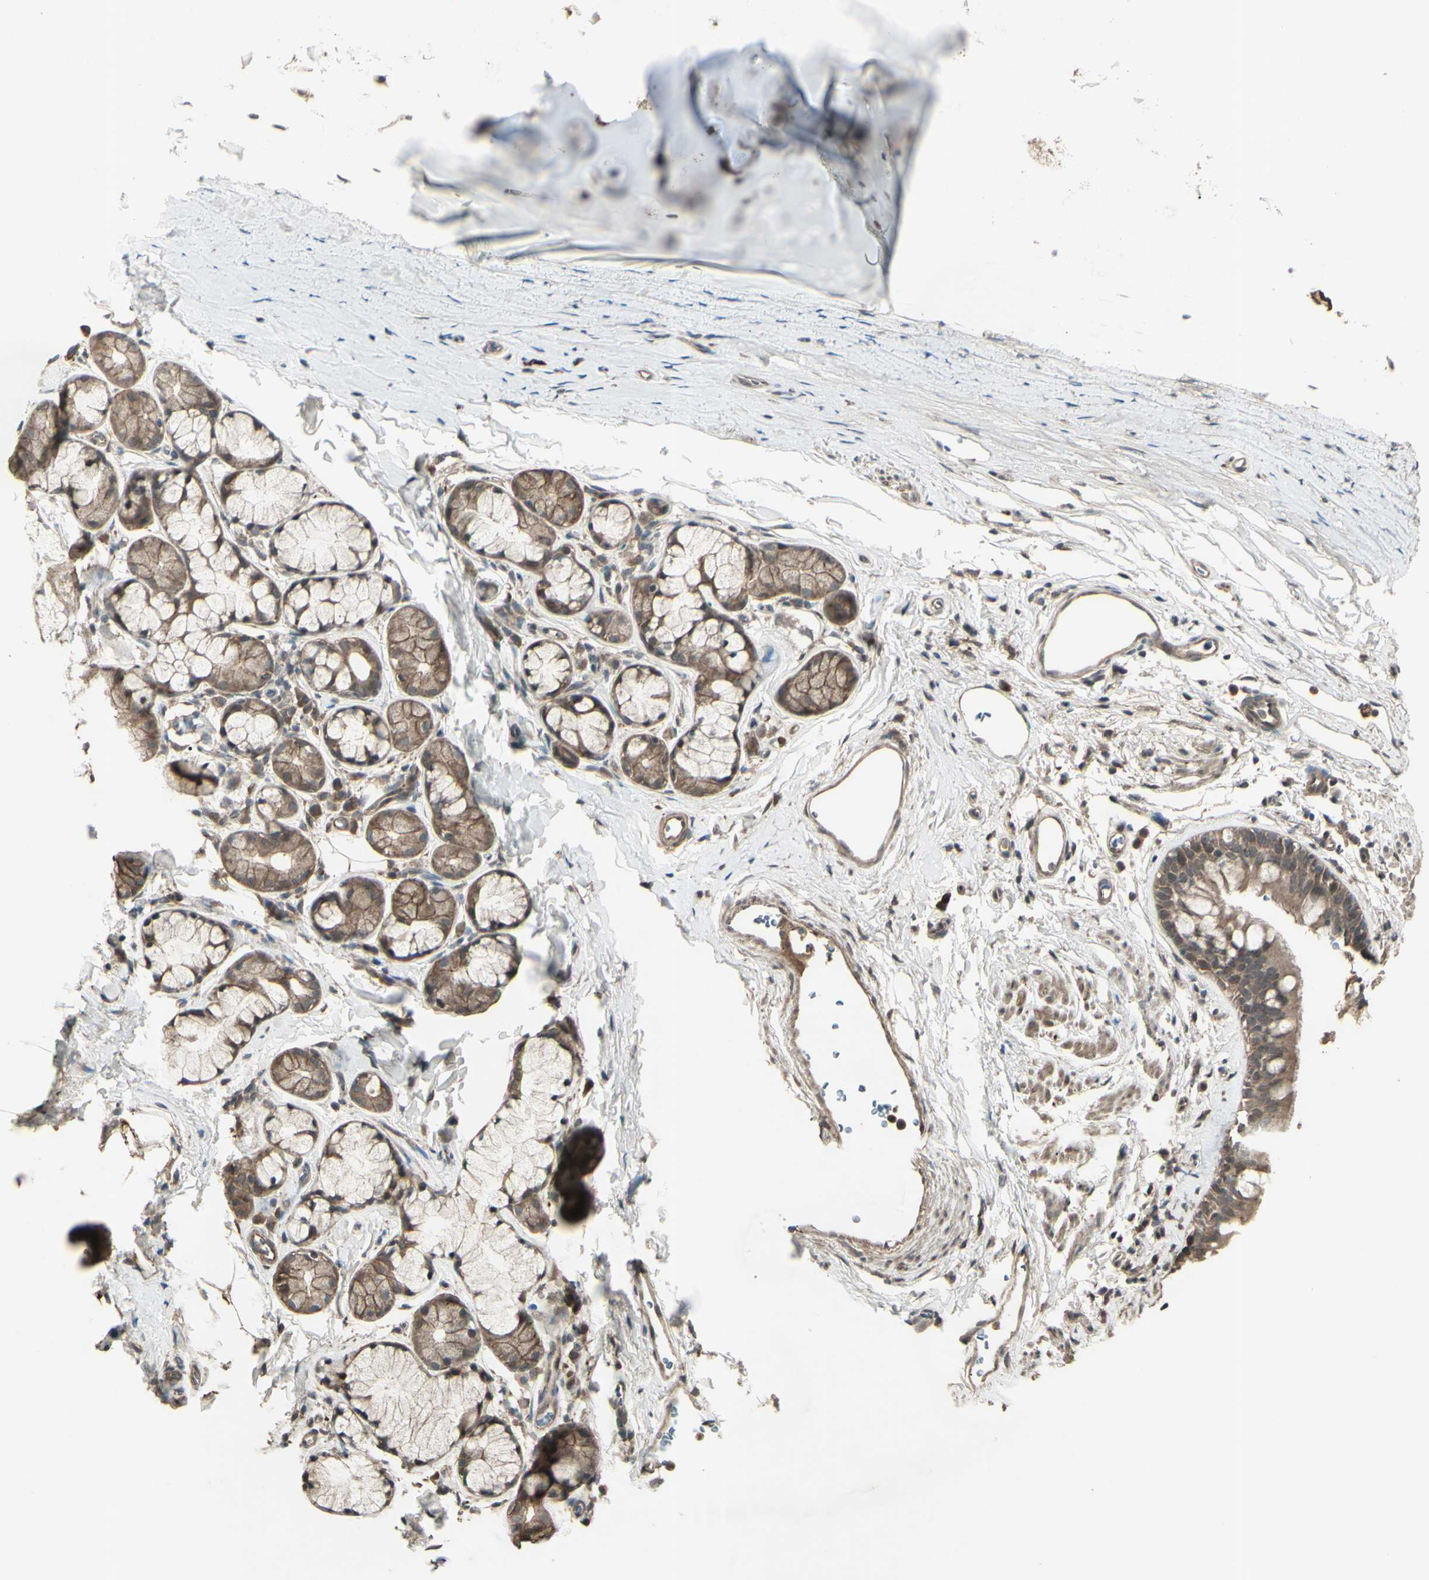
{"staining": {"intensity": "moderate", "quantity": ">75%", "location": "cytoplasmic/membranous"}, "tissue": "bronchus", "cell_type": "Respiratory epithelial cells", "image_type": "normal", "snomed": [{"axis": "morphology", "description": "Normal tissue, NOS"}, {"axis": "morphology", "description": "Malignant melanoma, Metastatic site"}, {"axis": "topography", "description": "Bronchus"}, {"axis": "topography", "description": "Lung"}], "caption": "This micrograph displays benign bronchus stained with IHC to label a protein in brown. The cytoplasmic/membranous of respiratory epithelial cells show moderate positivity for the protein. Nuclei are counter-stained blue.", "gene": "GNAS", "patient": {"sex": "male", "age": 64}}